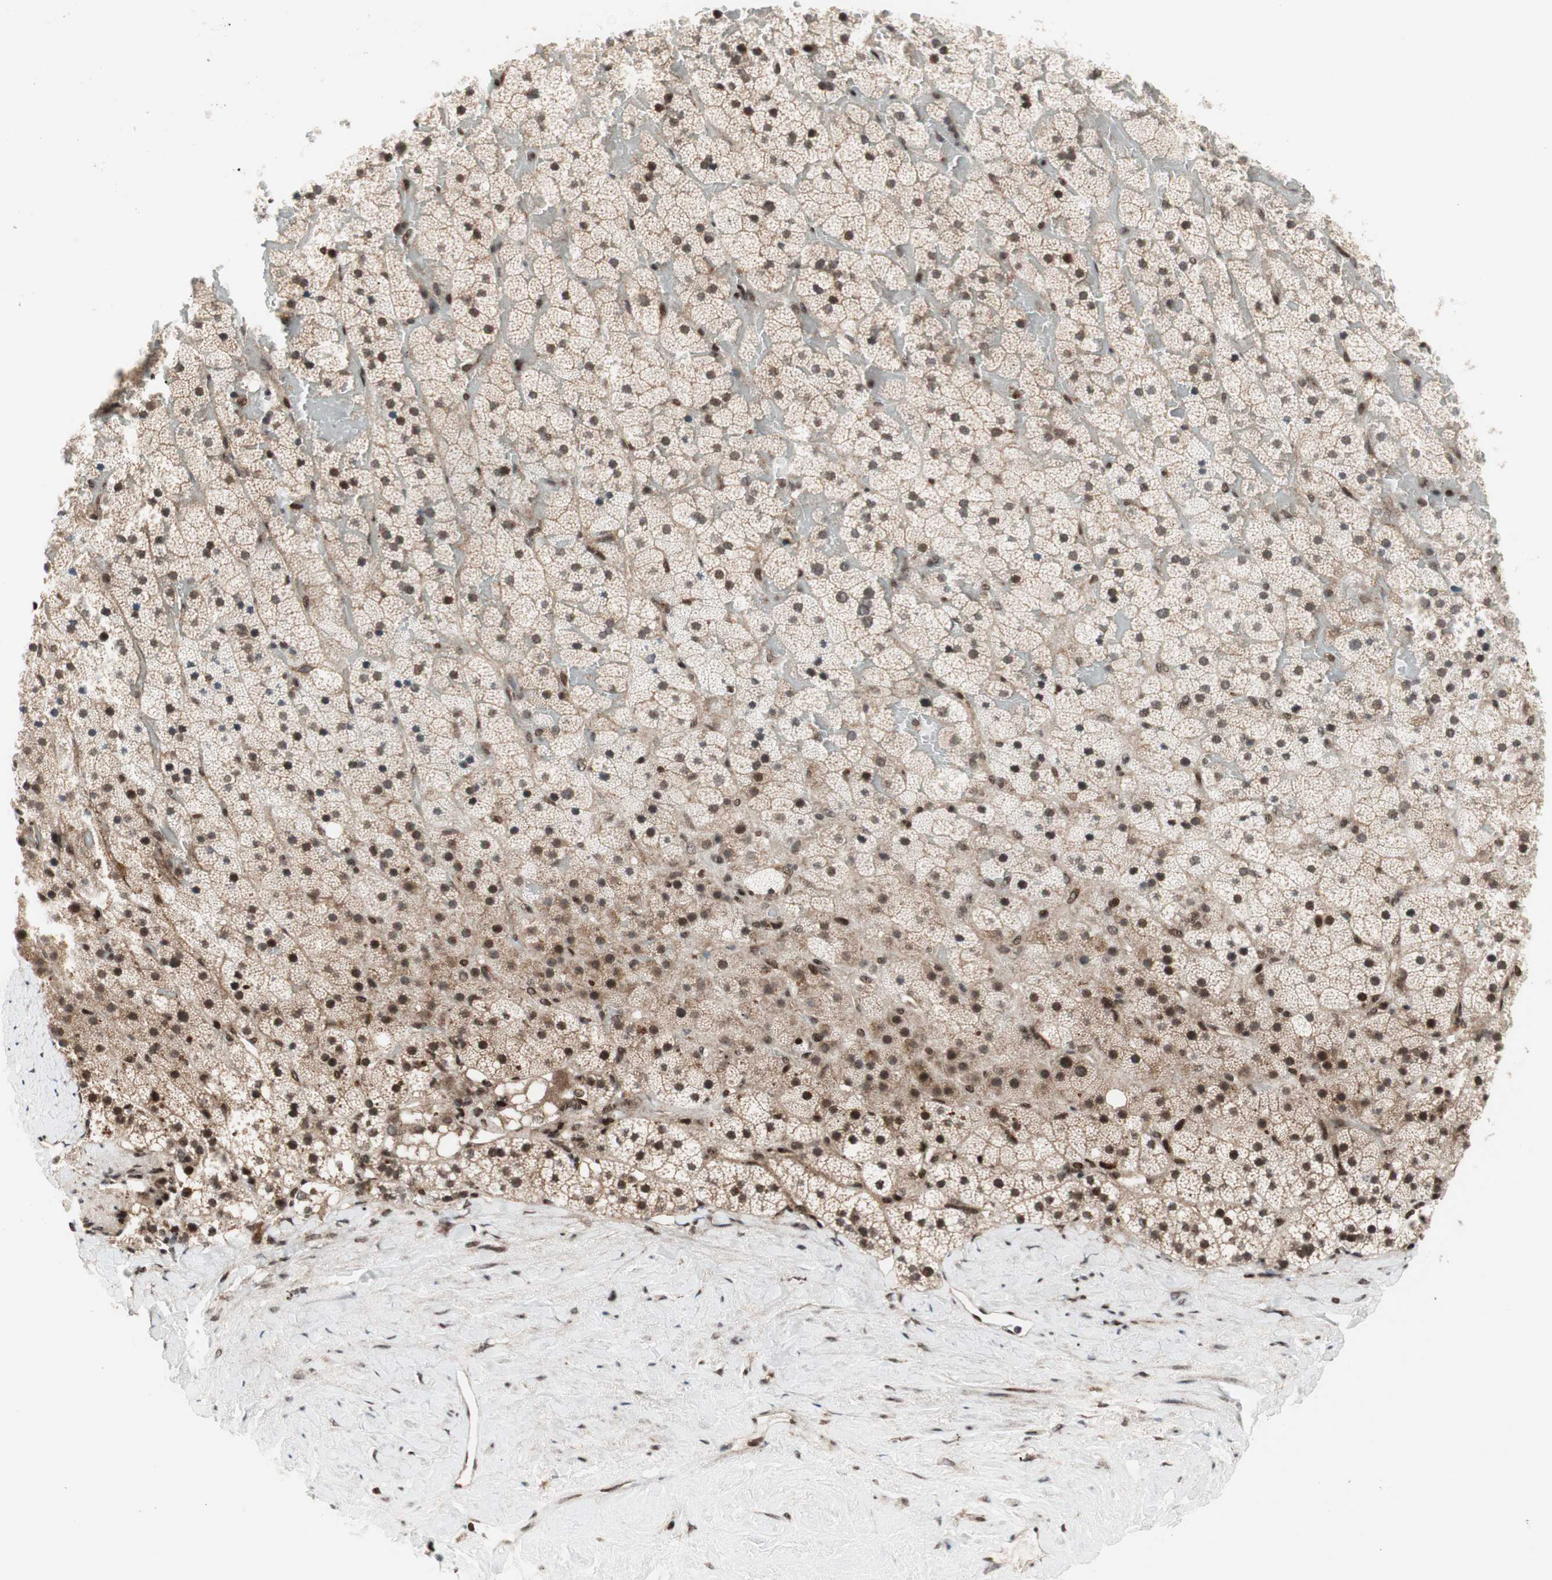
{"staining": {"intensity": "strong", "quantity": ">75%", "location": "nuclear"}, "tissue": "adrenal gland", "cell_type": "Glandular cells", "image_type": "normal", "snomed": [{"axis": "morphology", "description": "Normal tissue, NOS"}, {"axis": "topography", "description": "Adrenal gland"}], "caption": "Immunohistochemistry image of benign adrenal gland: adrenal gland stained using immunohistochemistry reveals high levels of strong protein expression localized specifically in the nuclear of glandular cells, appearing as a nuclear brown color.", "gene": "TCF12", "patient": {"sex": "male", "age": 35}}